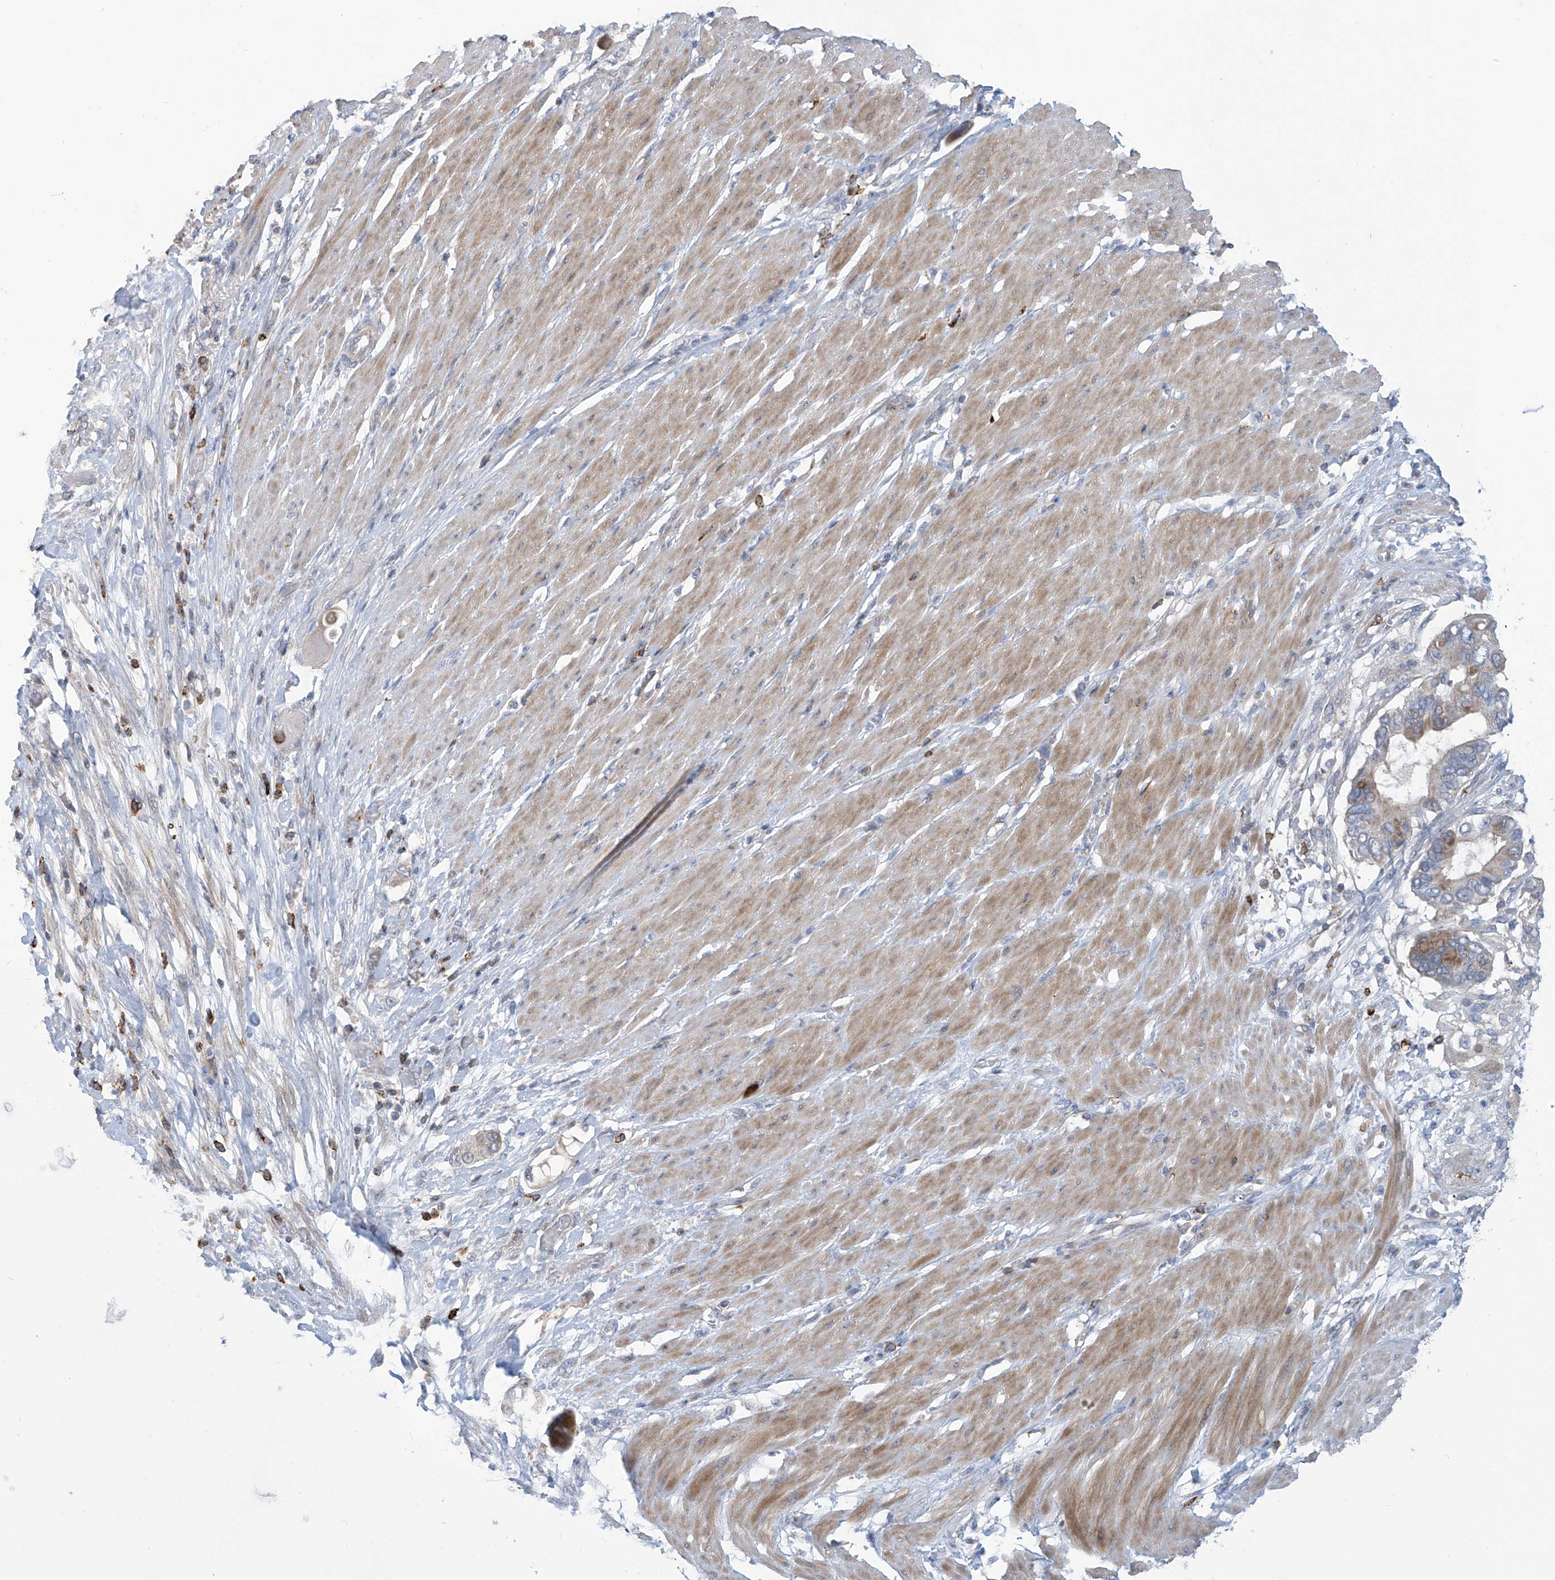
{"staining": {"intensity": "weak", "quantity": "25%-75%", "location": "cytoplasmic/membranous"}, "tissue": "pancreatic cancer", "cell_type": "Tumor cells", "image_type": "cancer", "snomed": [{"axis": "morphology", "description": "Adenocarcinoma, NOS"}, {"axis": "topography", "description": "Pancreas"}], "caption": "This is an image of IHC staining of adenocarcinoma (pancreatic), which shows weak staining in the cytoplasmic/membranous of tumor cells.", "gene": "IBA57", "patient": {"sex": "male", "age": 68}}